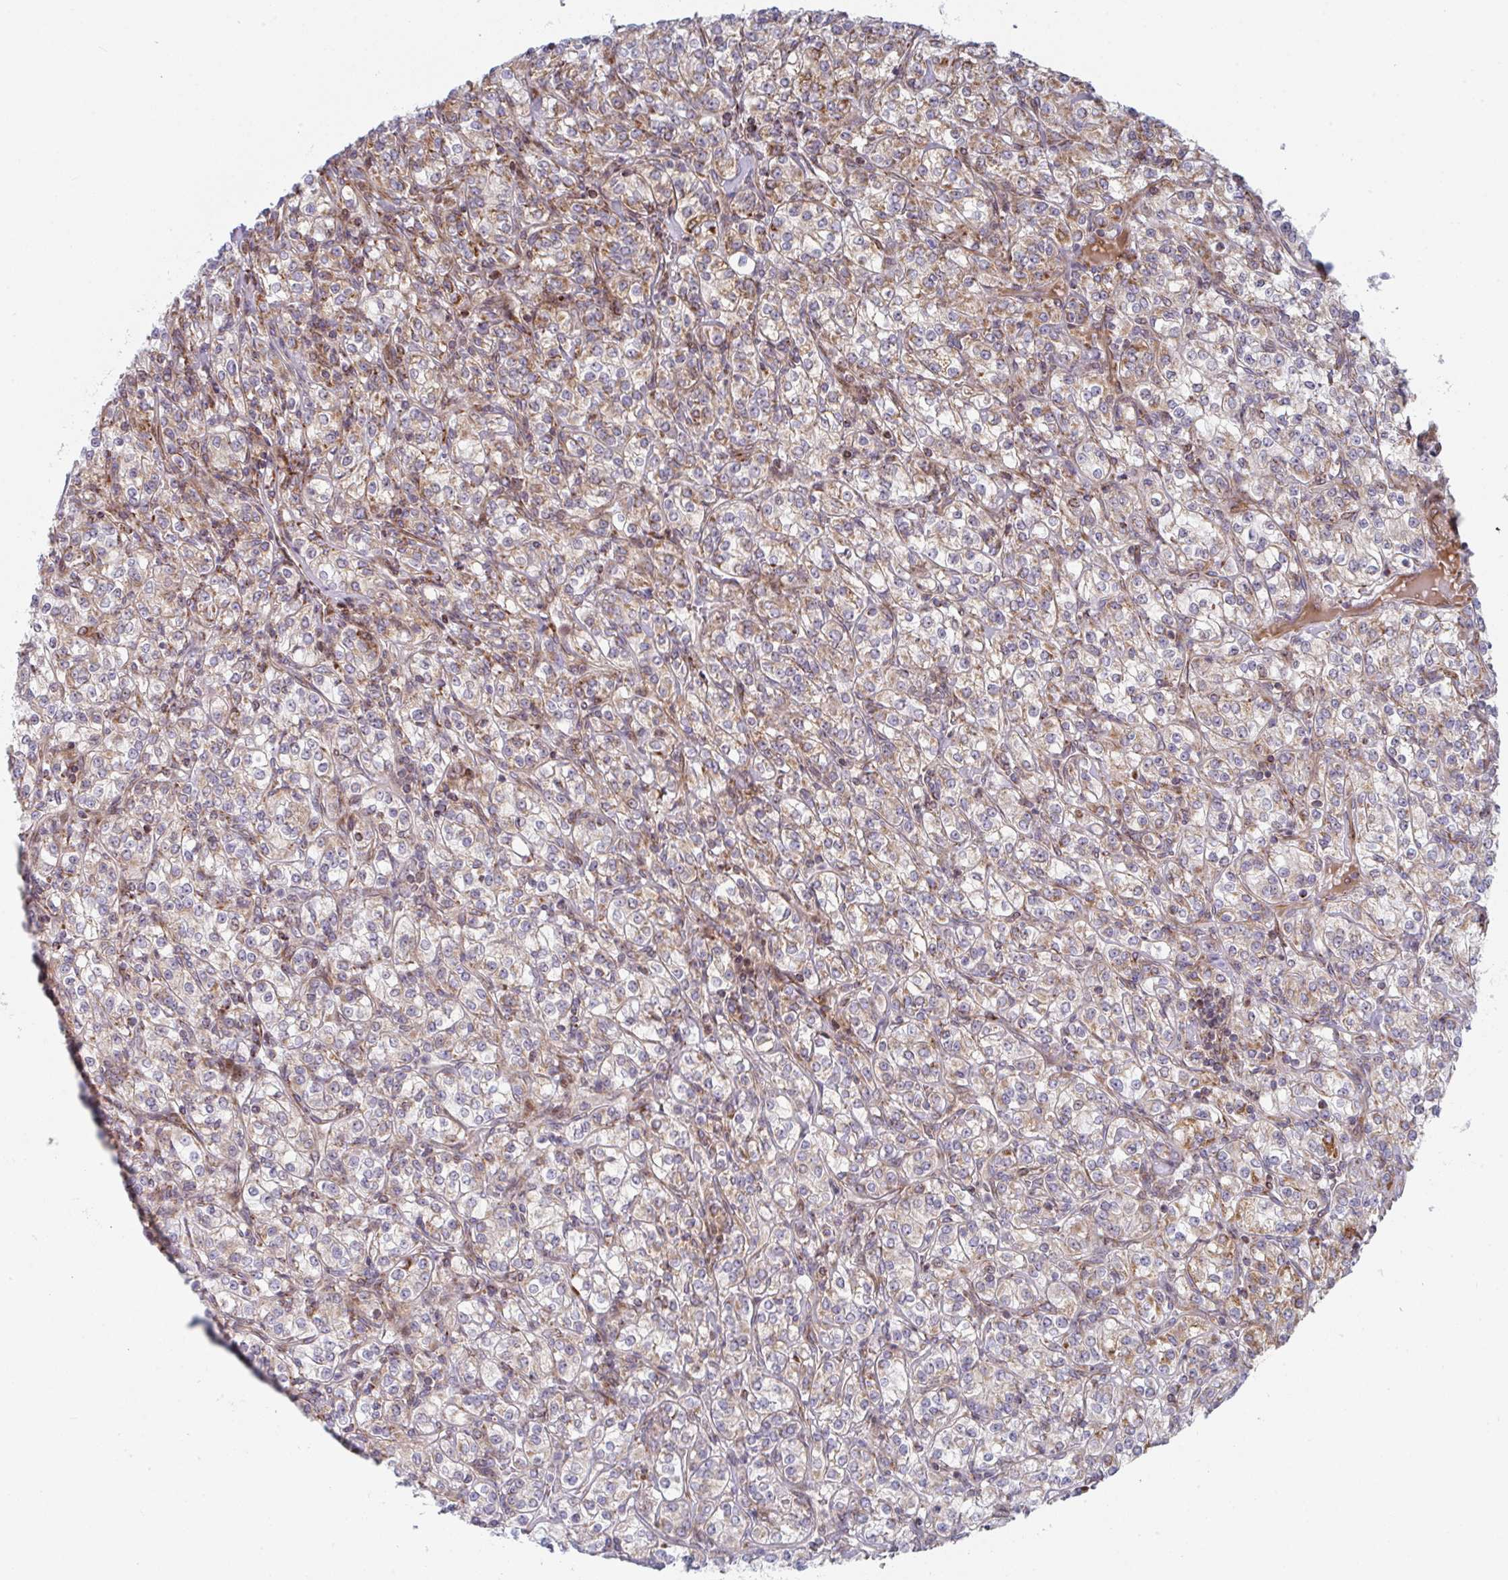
{"staining": {"intensity": "weak", "quantity": ">75%", "location": "cytoplasmic/membranous"}, "tissue": "renal cancer", "cell_type": "Tumor cells", "image_type": "cancer", "snomed": [{"axis": "morphology", "description": "Adenocarcinoma, NOS"}, {"axis": "topography", "description": "Kidney"}], "caption": "Immunohistochemistry (IHC) of human renal cancer (adenocarcinoma) demonstrates low levels of weak cytoplasmic/membranous expression in approximately >75% of tumor cells.", "gene": "PRKCH", "patient": {"sex": "male", "age": 77}}